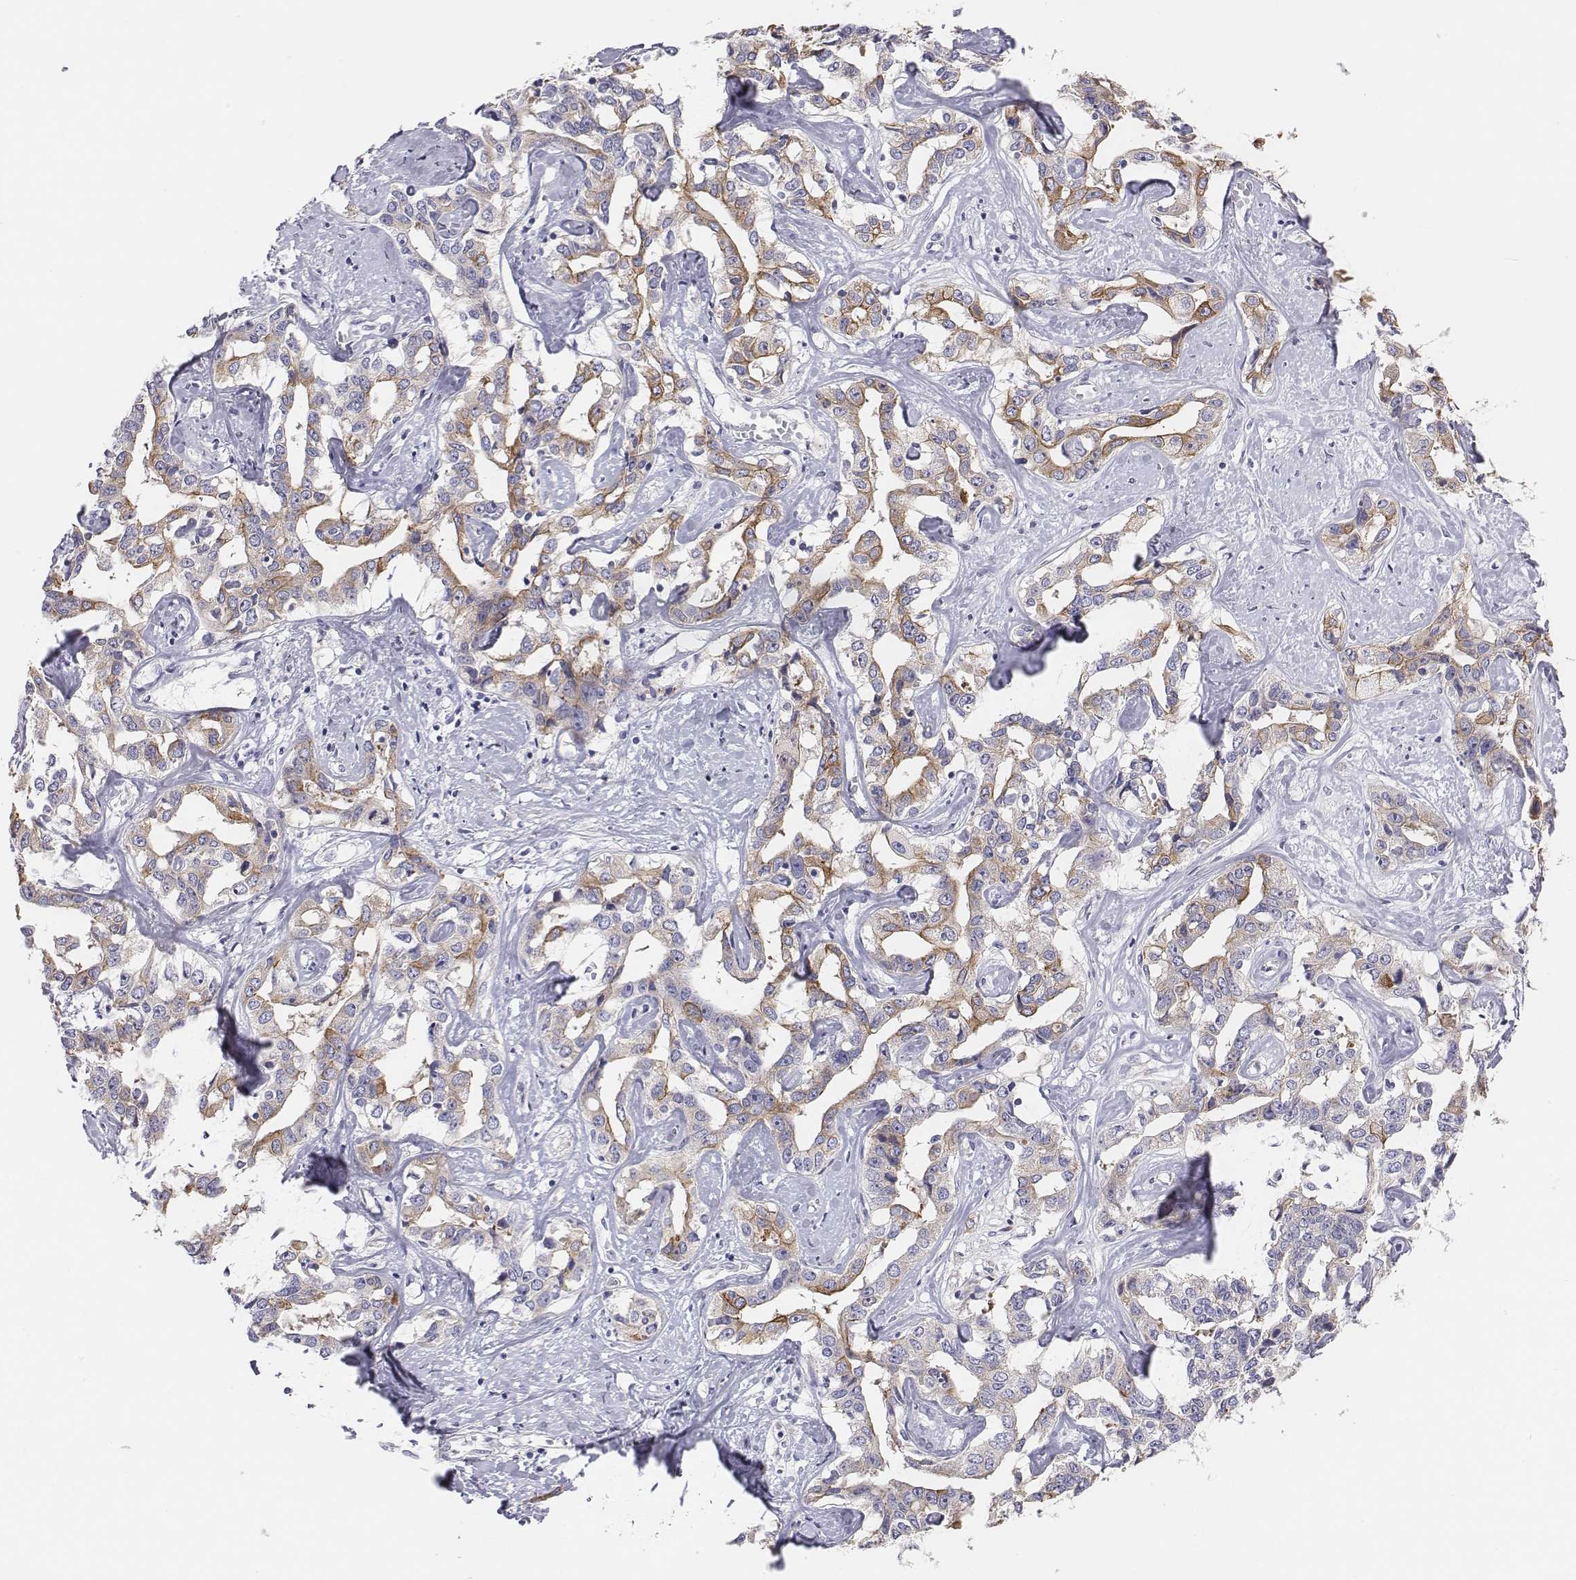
{"staining": {"intensity": "moderate", "quantity": "<25%", "location": "cytoplasmic/membranous"}, "tissue": "liver cancer", "cell_type": "Tumor cells", "image_type": "cancer", "snomed": [{"axis": "morphology", "description": "Cholangiocarcinoma"}, {"axis": "topography", "description": "Liver"}], "caption": "Immunohistochemical staining of liver cholangiocarcinoma demonstrates moderate cytoplasmic/membranous protein positivity in approximately <25% of tumor cells.", "gene": "CHST14", "patient": {"sex": "male", "age": 59}}